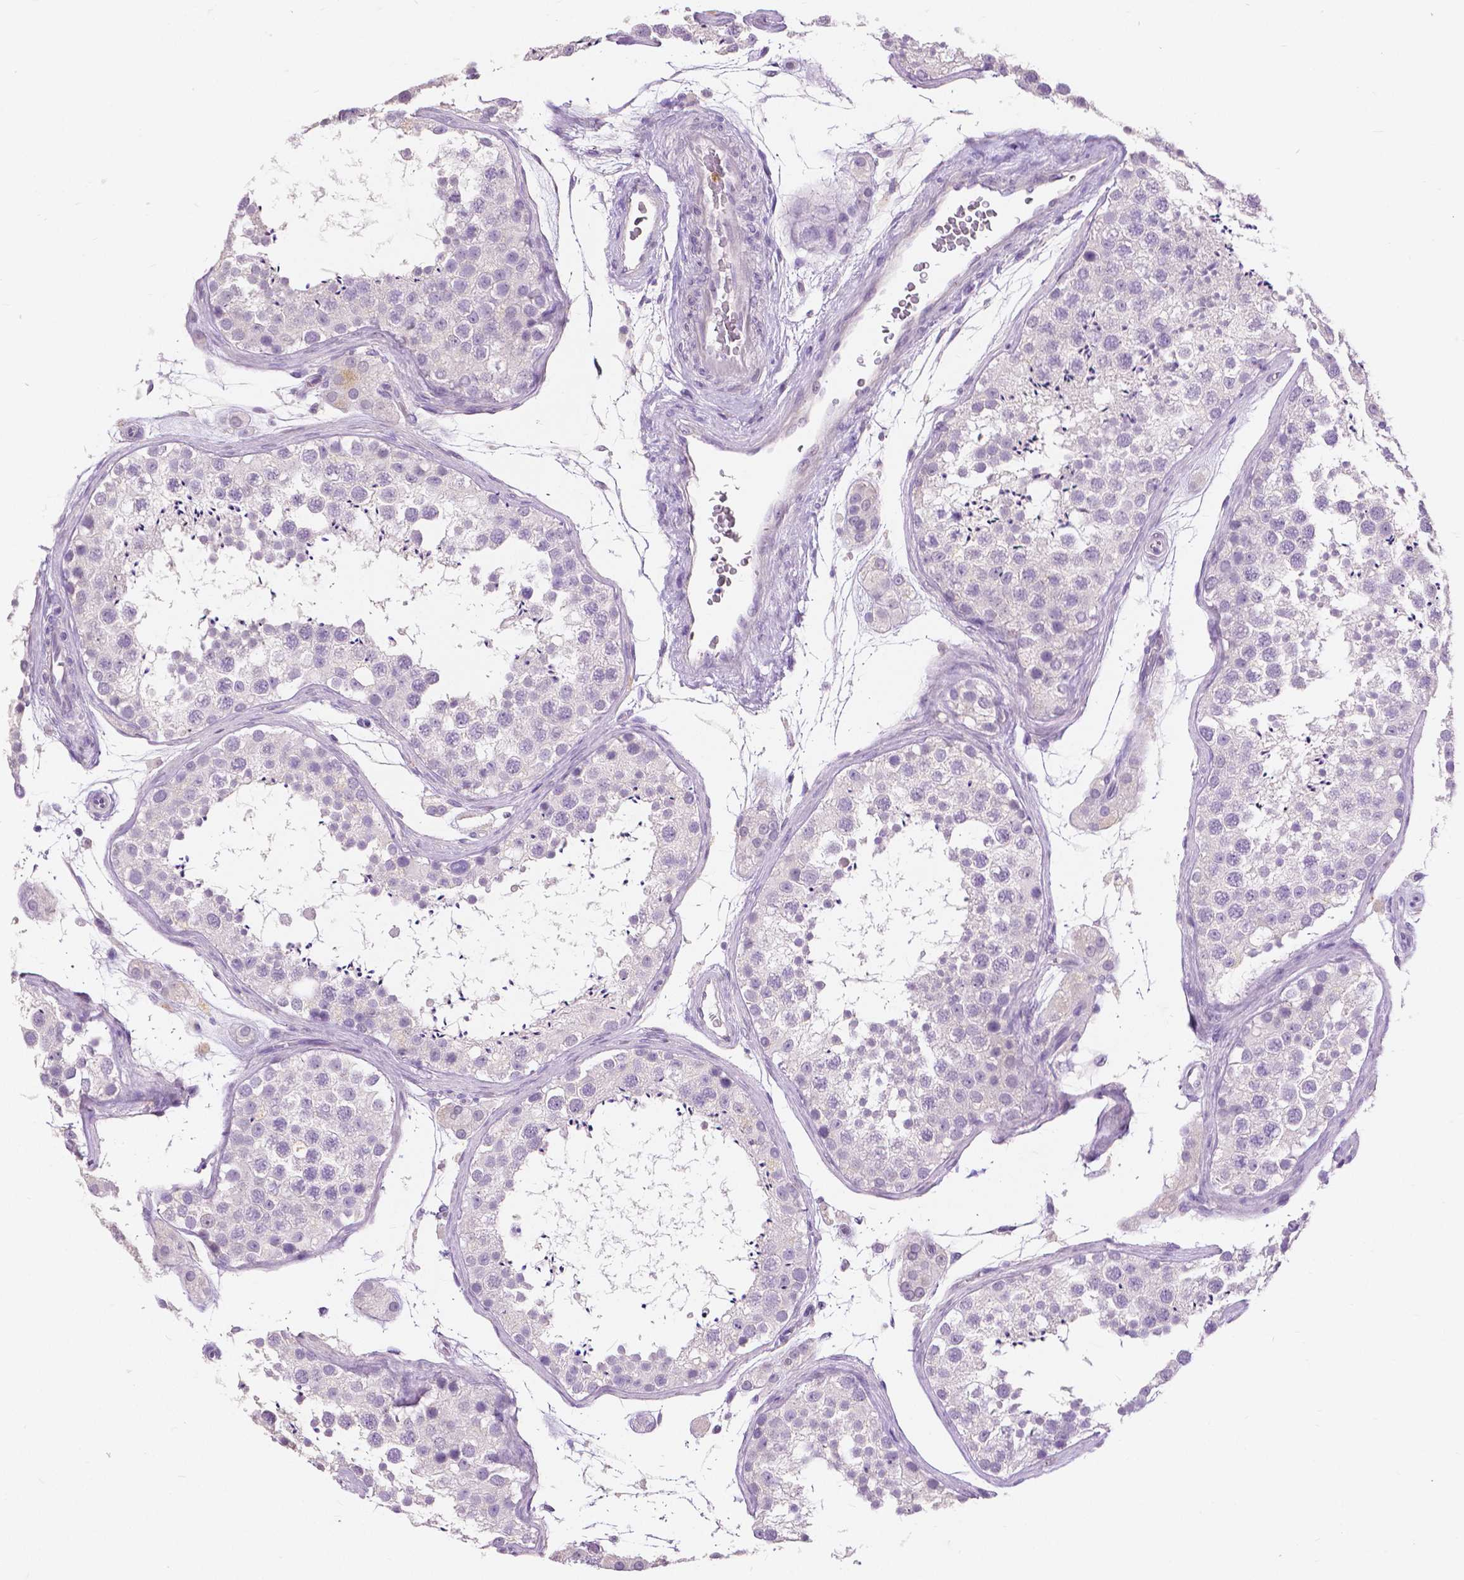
{"staining": {"intensity": "negative", "quantity": "none", "location": "none"}, "tissue": "testis", "cell_type": "Cells in seminiferous ducts", "image_type": "normal", "snomed": [{"axis": "morphology", "description": "Normal tissue, NOS"}, {"axis": "topography", "description": "Testis"}], "caption": "Human testis stained for a protein using immunohistochemistry (IHC) displays no staining in cells in seminiferous ducts.", "gene": "CXCR2", "patient": {"sex": "male", "age": 41}}